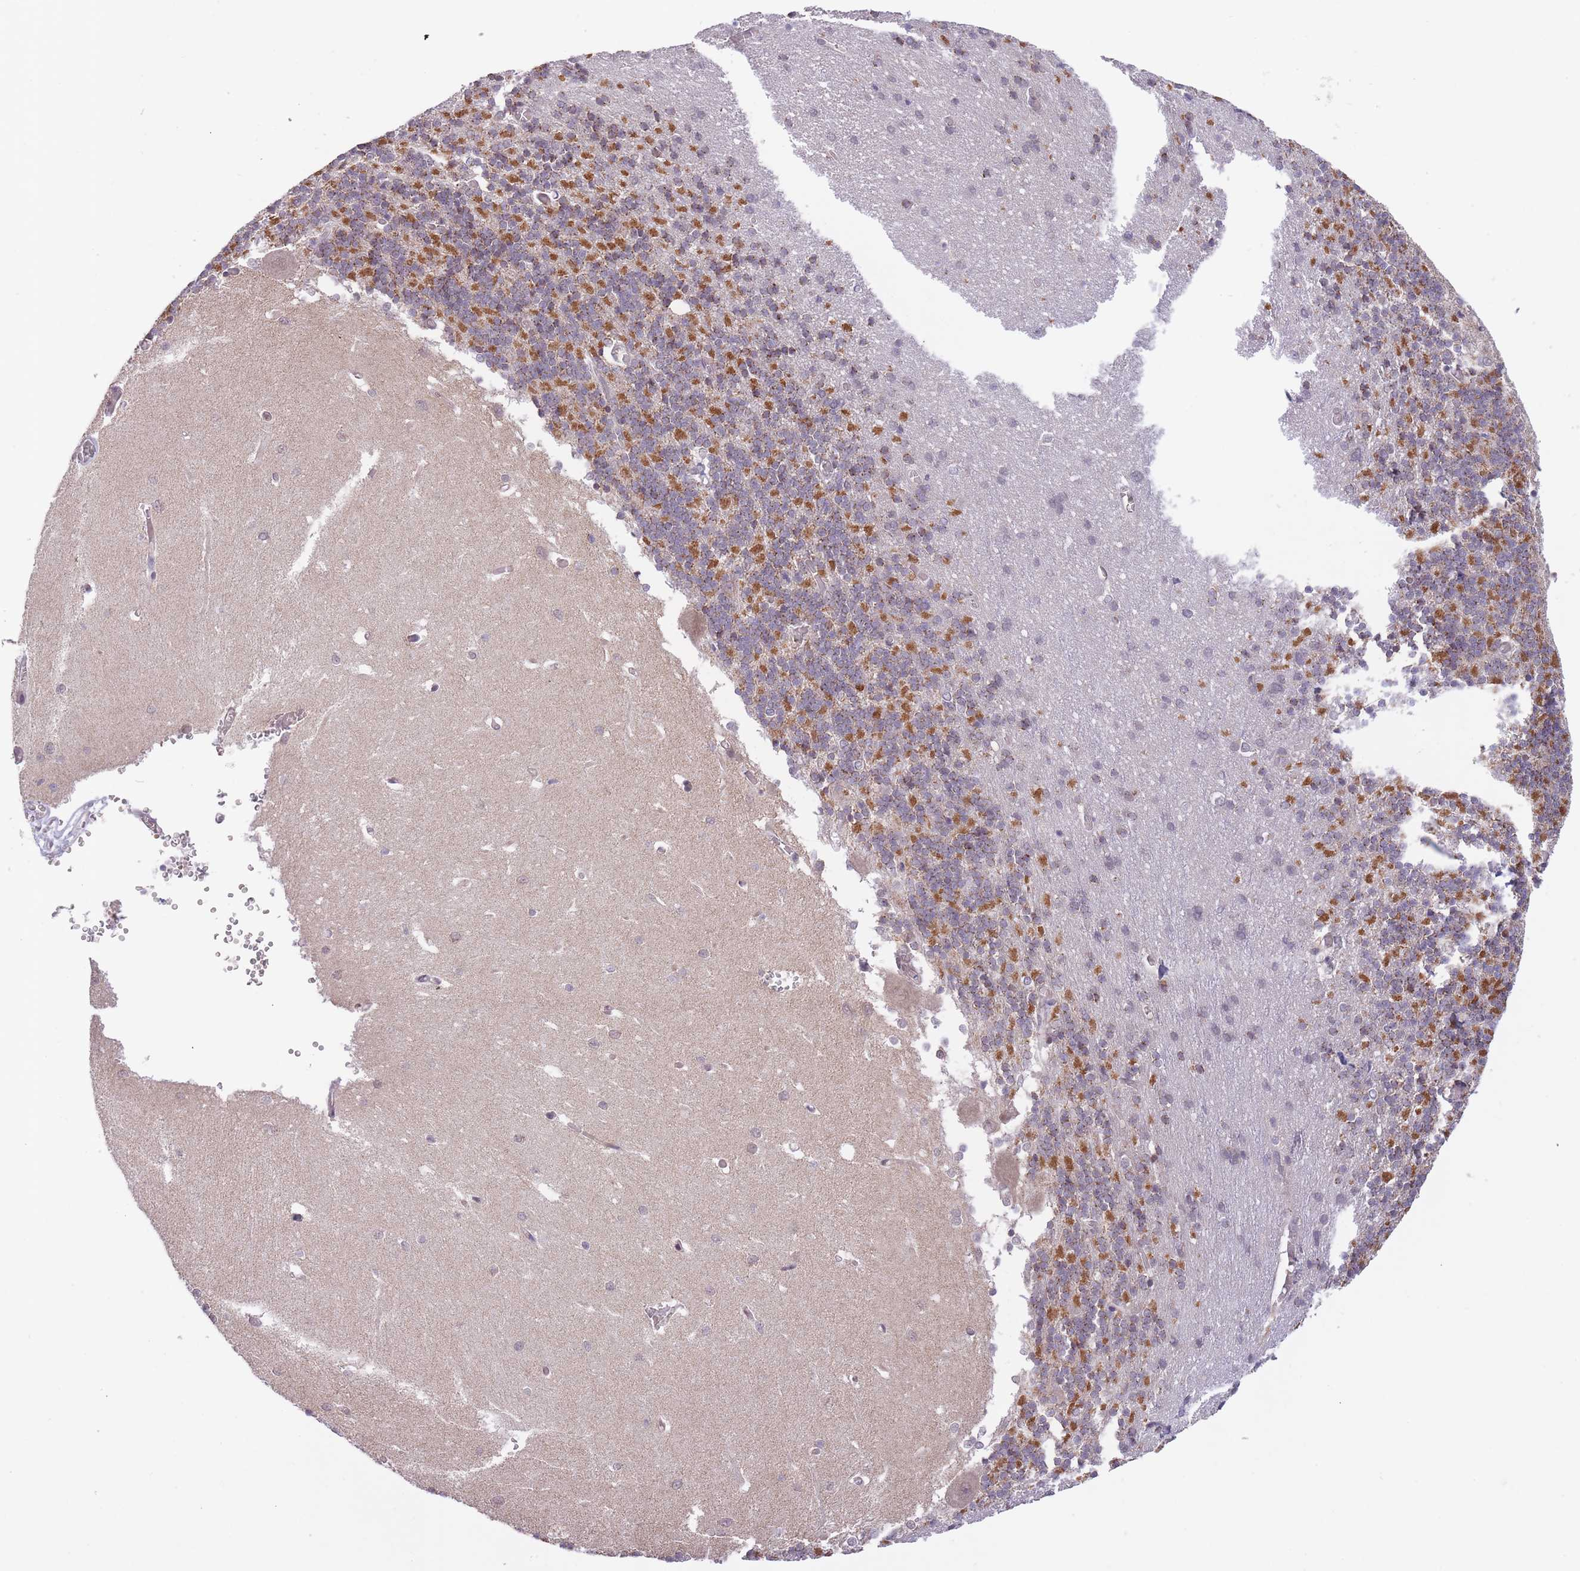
{"staining": {"intensity": "moderate", "quantity": "25%-75%", "location": "cytoplasmic/membranous"}, "tissue": "cerebellum", "cell_type": "Cells in granular layer", "image_type": "normal", "snomed": [{"axis": "morphology", "description": "Normal tissue, NOS"}, {"axis": "topography", "description": "Cerebellum"}], "caption": "Cerebellum stained with a brown dye shows moderate cytoplasmic/membranous positive positivity in about 25%-75% of cells in granular layer.", "gene": "FUT3", "patient": {"sex": "male", "age": 37}}